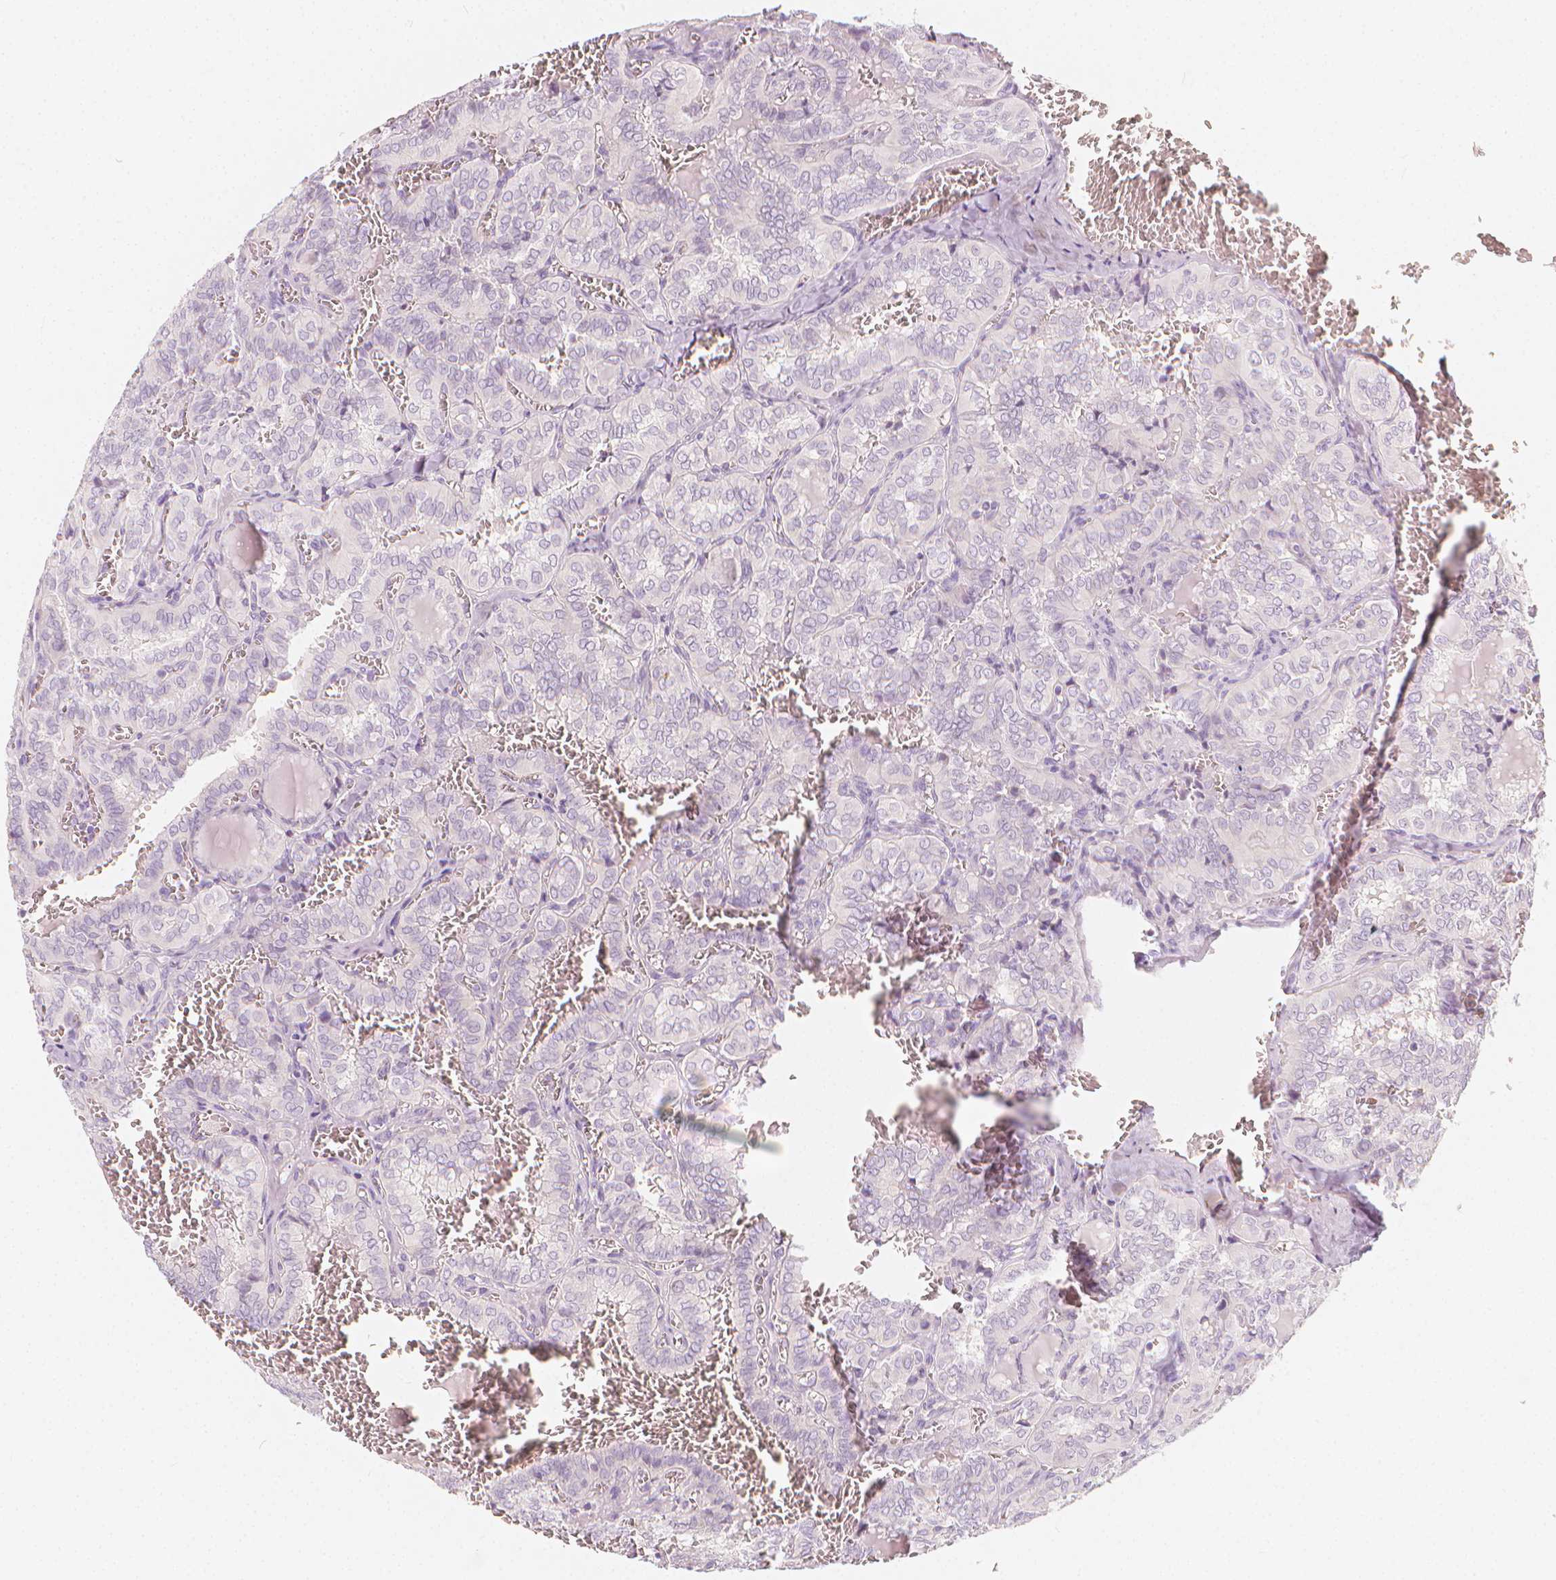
{"staining": {"intensity": "negative", "quantity": "none", "location": "none"}, "tissue": "thyroid cancer", "cell_type": "Tumor cells", "image_type": "cancer", "snomed": [{"axis": "morphology", "description": "Papillary adenocarcinoma, NOS"}, {"axis": "topography", "description": "Thyroid gland"}], "caption": "This is an immunohistochemistry (IHC) micrograph of thyroid cancer. There is no staining in tumor cells.", "gene": "RBFOX1", "patient": {"sex": "female", "age": 41}}